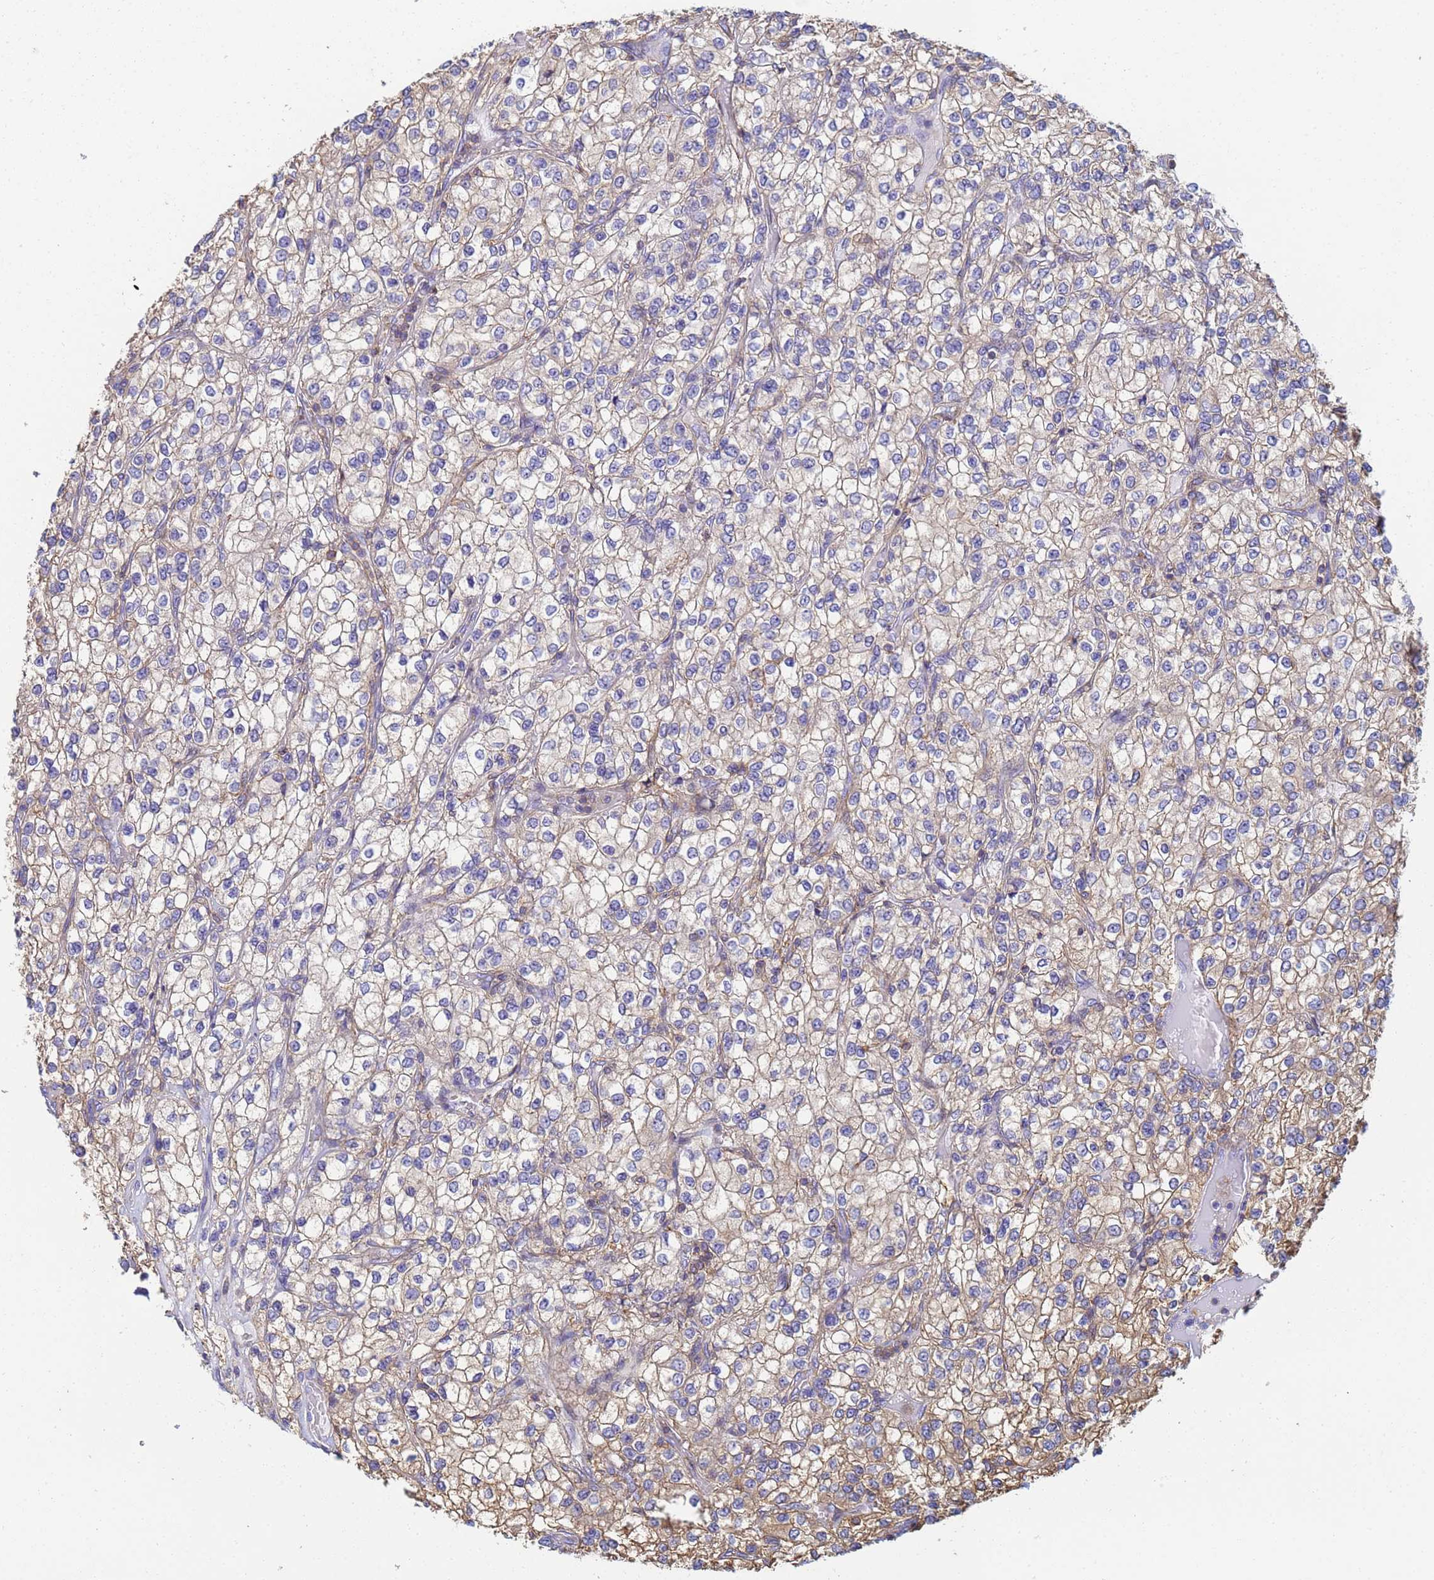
{"staining": {"intensity": "weak", "quantity": "25%-75%", "location": "cytoplasmic/membranous"}, "tissue": "renal cancer", "cell_type": "Tumor cells", "image_type": "cancer", "snomed": [{"axis": "morphology", "description": "Adenocarcinoma, NOS"}, {"axis": "topography", "description": "Kidney"}], "caption": "Brown immunohistochemical staining in adenocarcinoma (renal) reveals weak cytoplasmic/membranous staining in approximately 25%-75% of tumor cells.", "gene": "ZNG1B", "patient": {"sex": "male", "age": 80}}